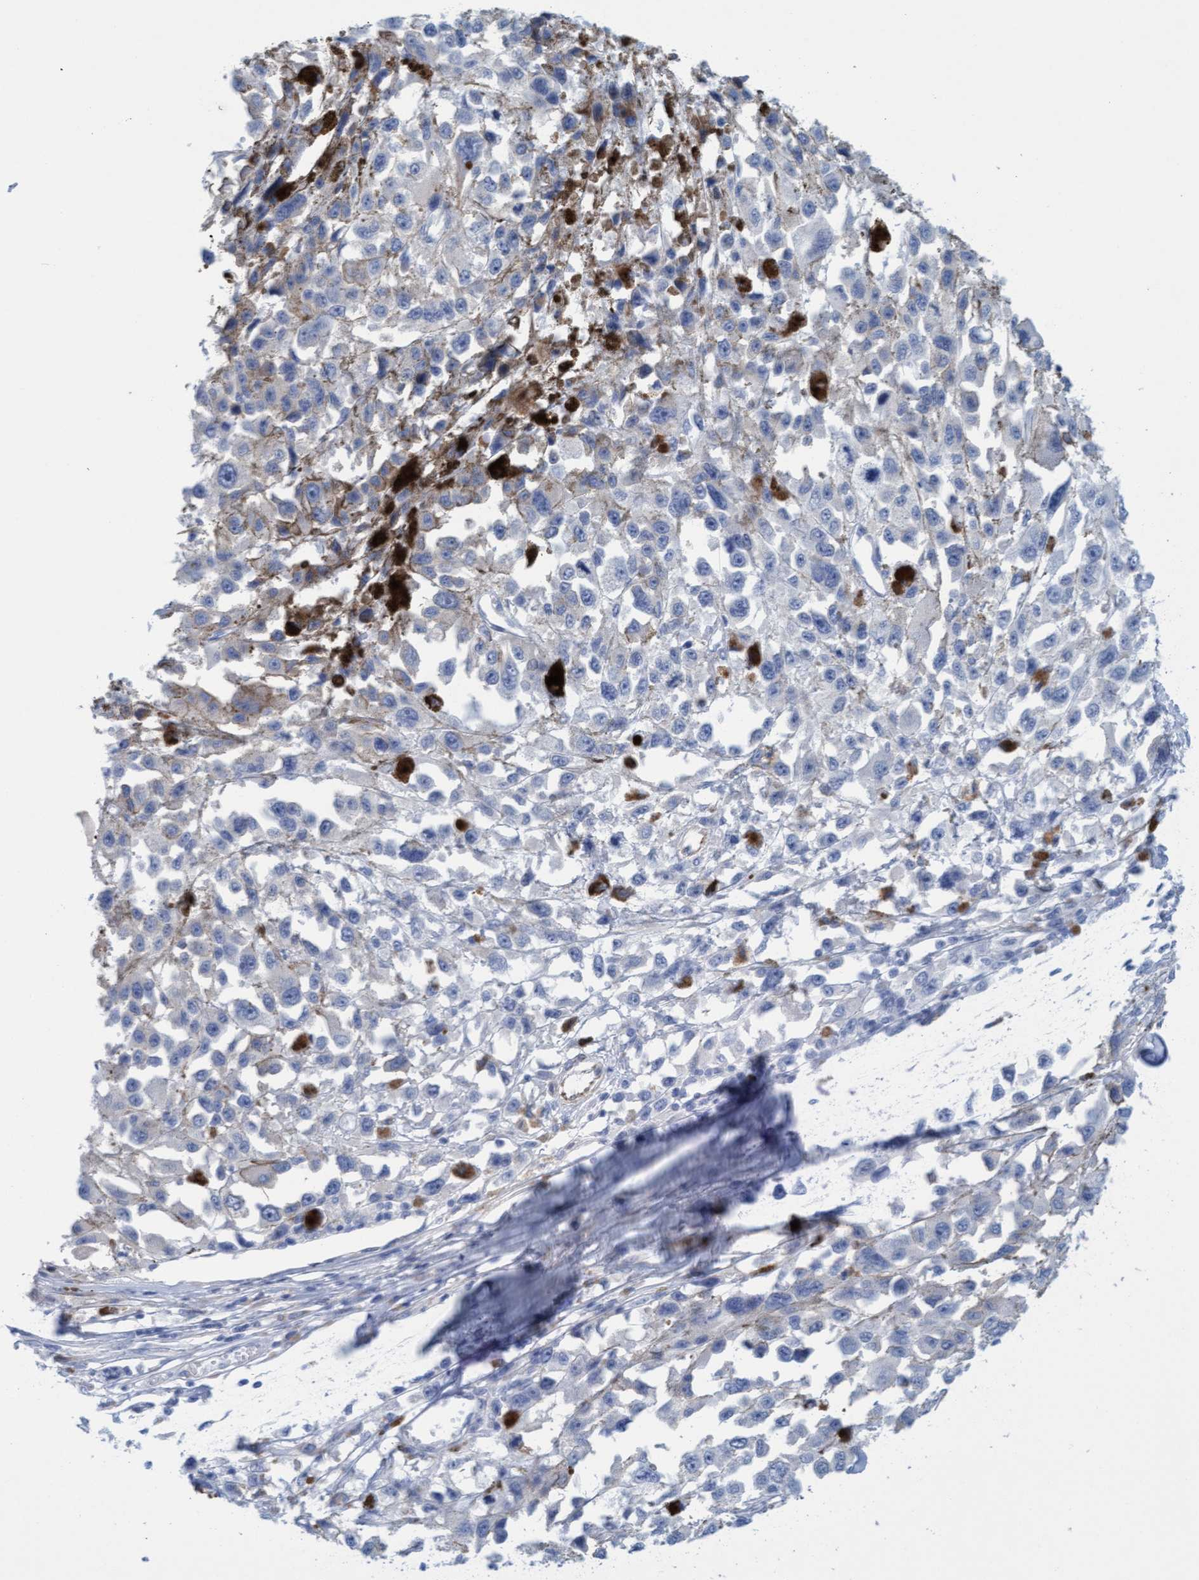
{"staining": {"intensity": "negative", "quantity": "none", "location": "none"}, "tissue": "melanoma", "cell_type": "Tumor cells", "image_type": "cancer", "snomed": [{"axis": "morphology", "description": "Malignant melanoma, Metastatic site"}, {"axis": "topography", "description": "Lymph node"}], "caption": "Tumor cells show no significant protein staining in melanoma.", "gene": "MTFR1", "patient": {"sex": "male", "age": 59}}